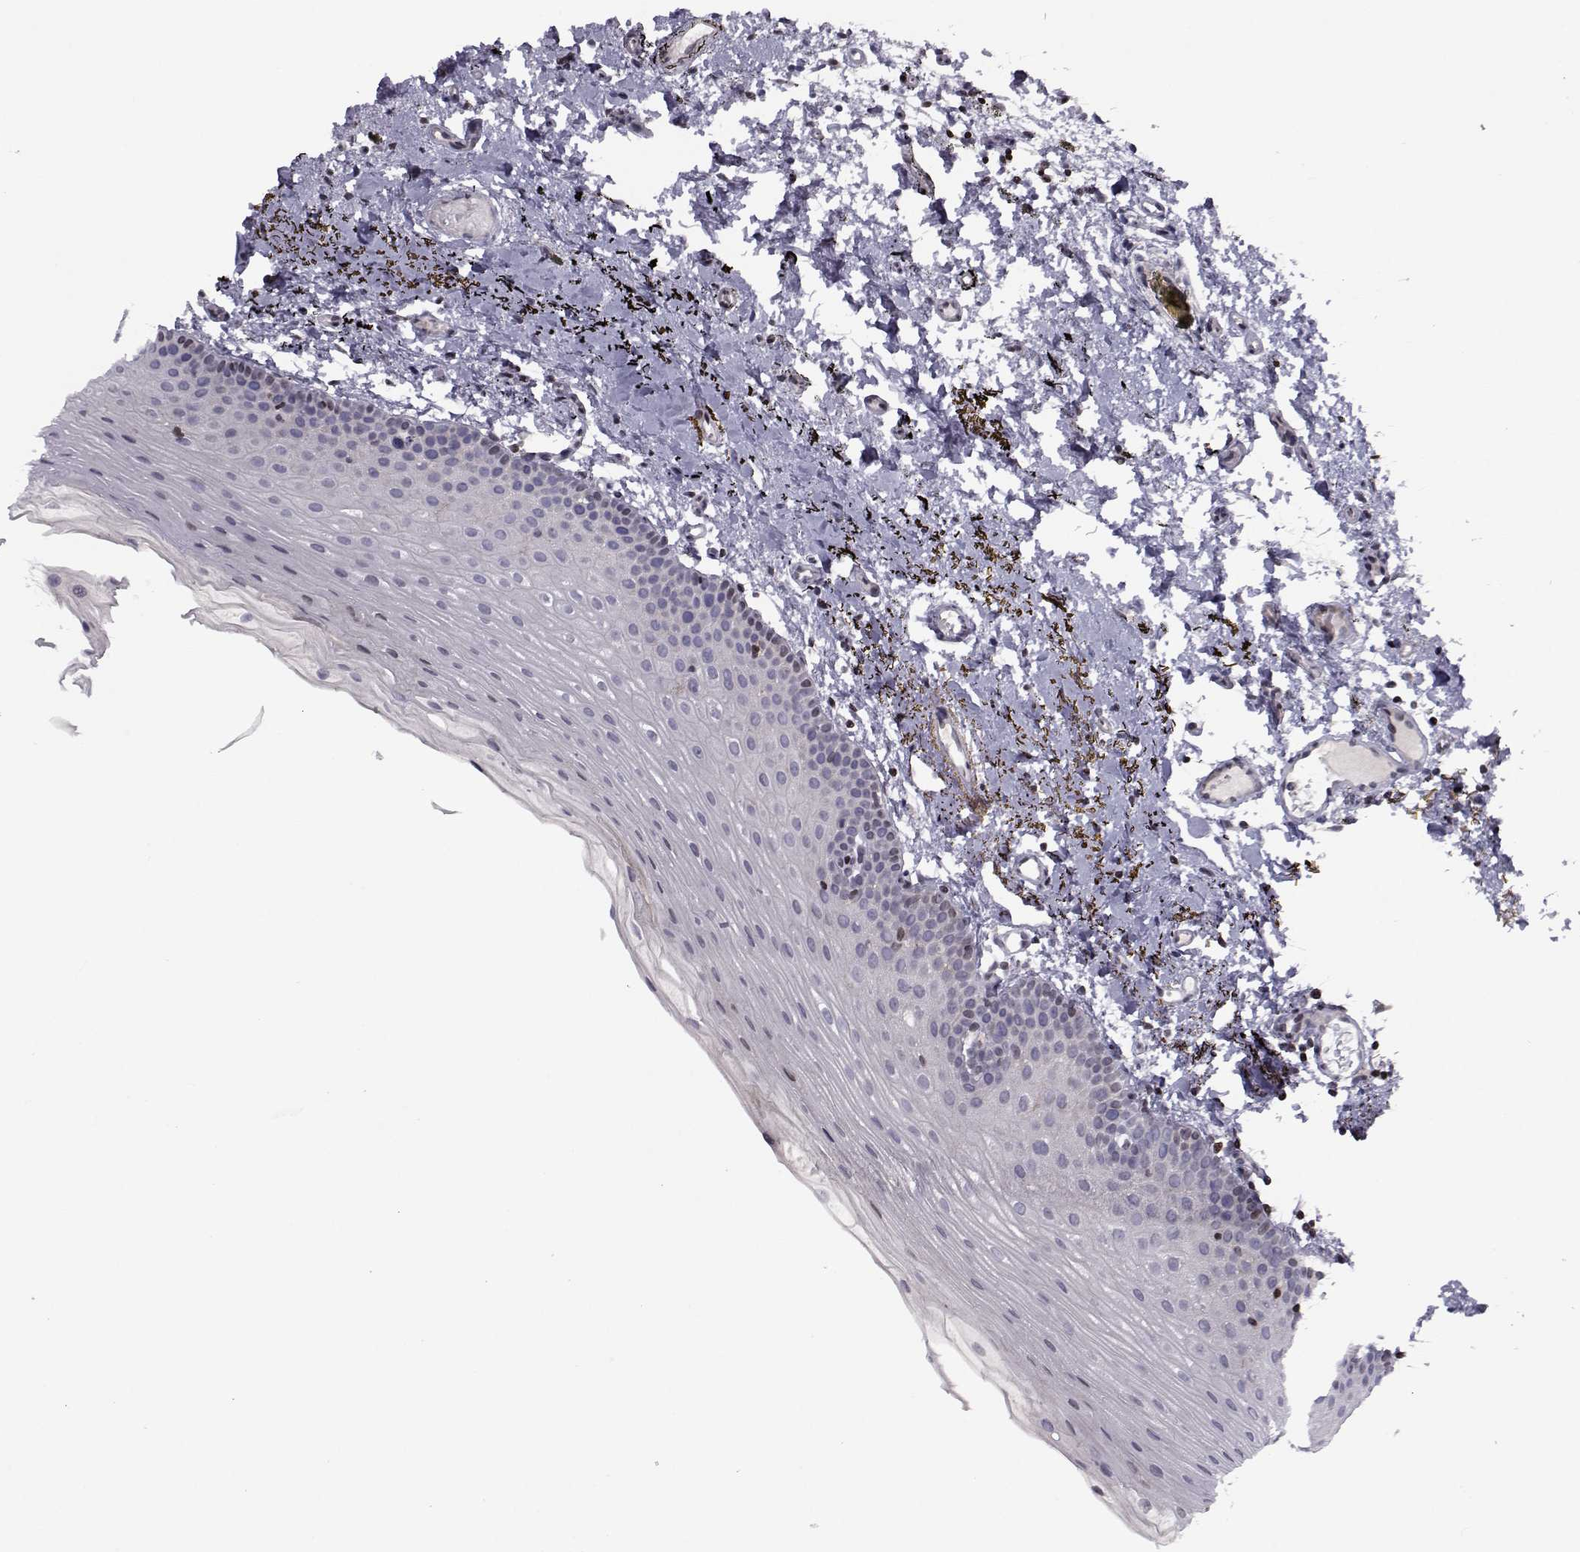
{"staining": {"intensity": "negative", "quantity": "none", "location": "none"}, "tissue": "oral mucosa", "cell_type": "Squamous epithelial cells", "image_type": "normal", "snomed": [{"axis": "morphology", "description": "Normal tissue, NOS"}, {"axis": "topography", "description": "Oral tissue"}], "caption": "Immunohistochemistry (IHC) histopathology image of unremarkable oral mucosa stained for a protein (brown), which exhibits no positivity in squamous epithelial cells.", "gene": "PCP4L1", "patient": {"sex": "female", "age": 57}}